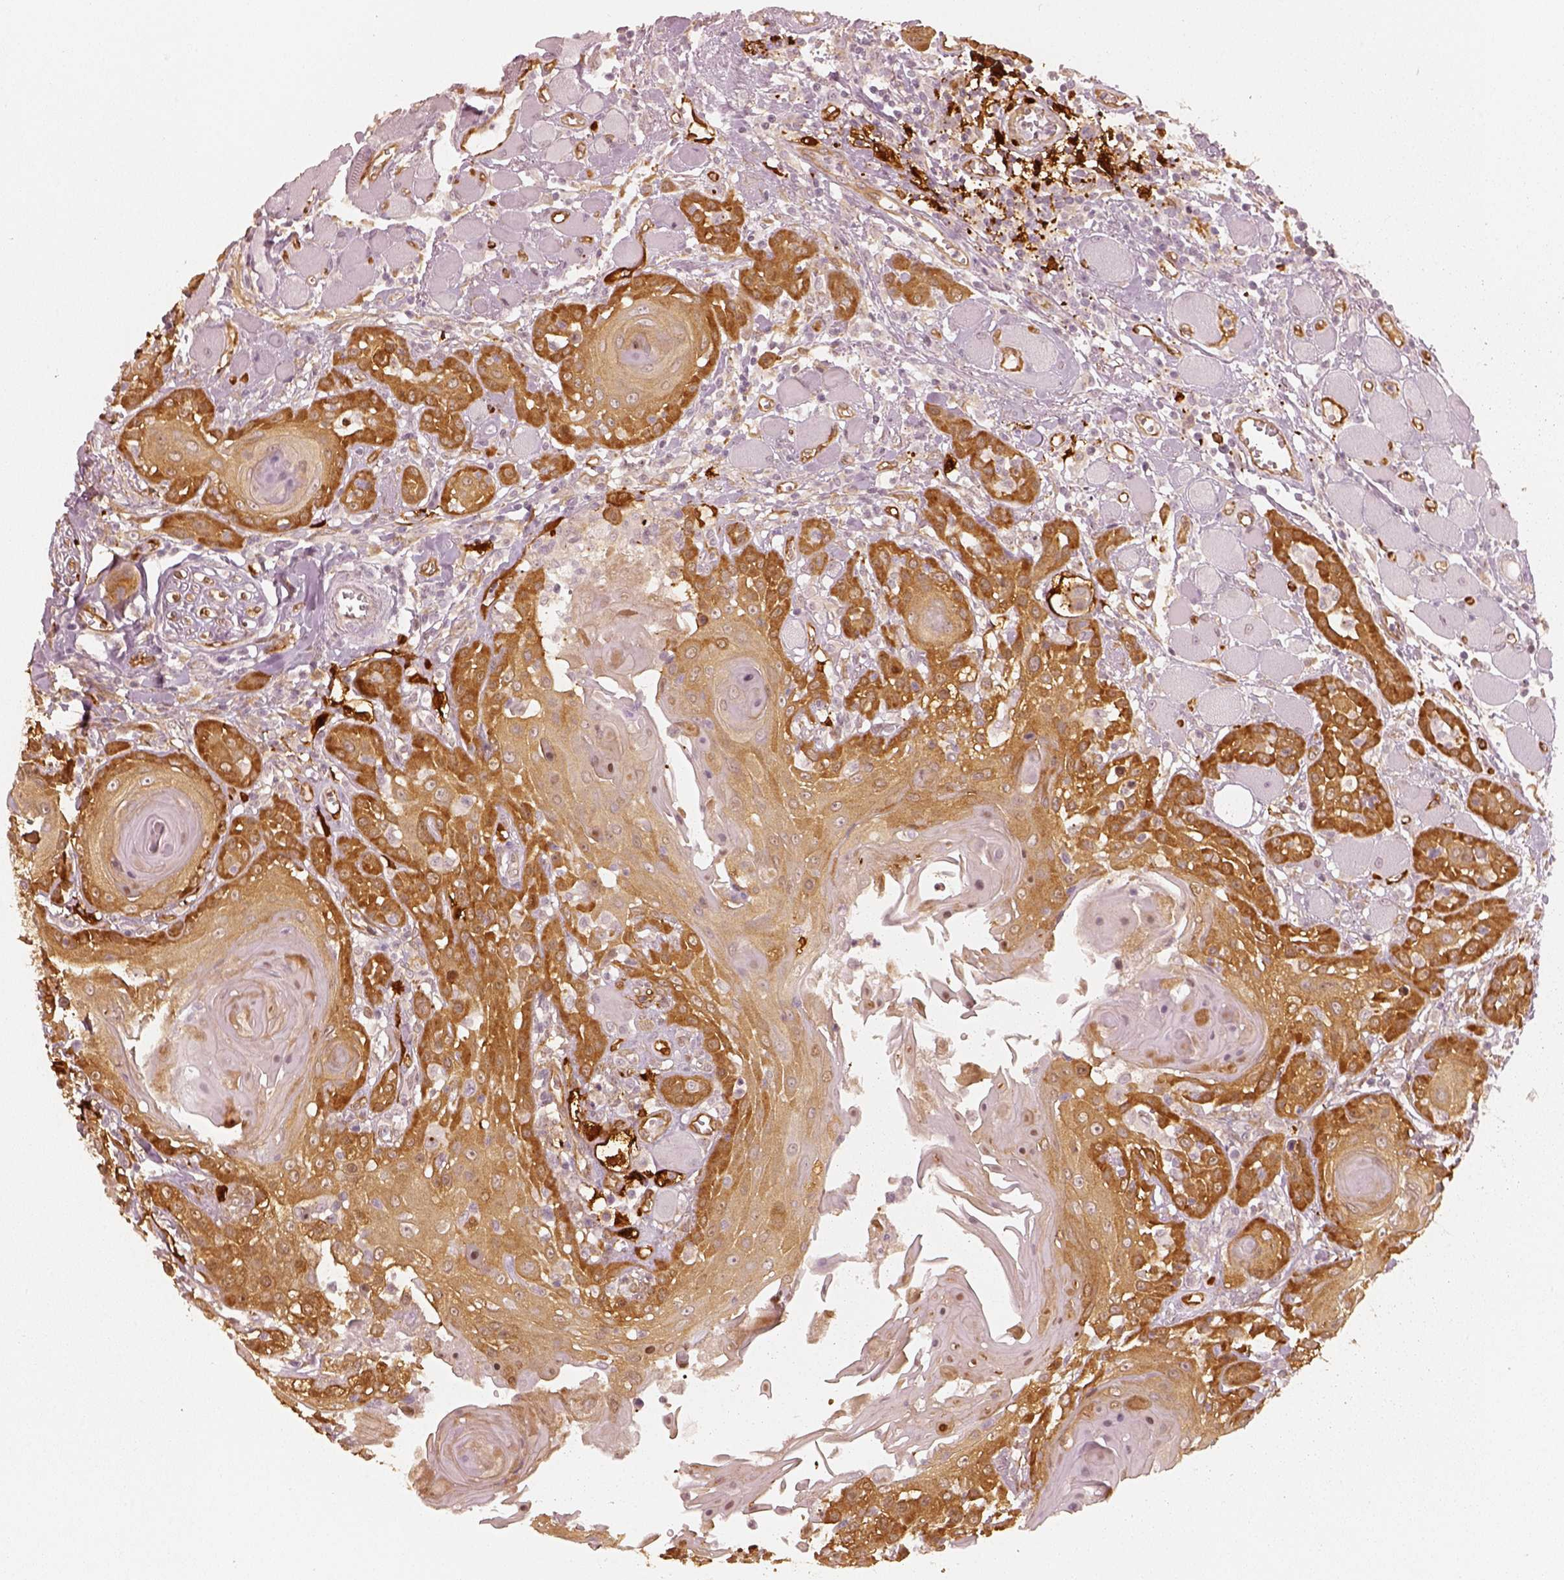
{"staining": {"intensity": "strong", "quantity": ">75%", "location": "cytoplasmic/membranous"}, "tissue": "head and neck cancer", "cell_type": "Tumor cells", "image_type": "cancer", "snomed": [{"axis": "morphology", "description": "Squamous cell carcinoma, NOS"}, {"axis": "topography", "description": "Head-Neck"}], "caption": "High-magnification brightfield microscopy of squamous cell carcinoma (head and neck) stained with DAB (3,3'-diaminobenzidine) (brown) and counterstained with hematoxylin (blue). tumor cells exhibit strong cytoplasmic/membranous expression is present in about>75% of cells.", "gene": "FSCN1", "patient": {"sex": "female", "age": 80}}